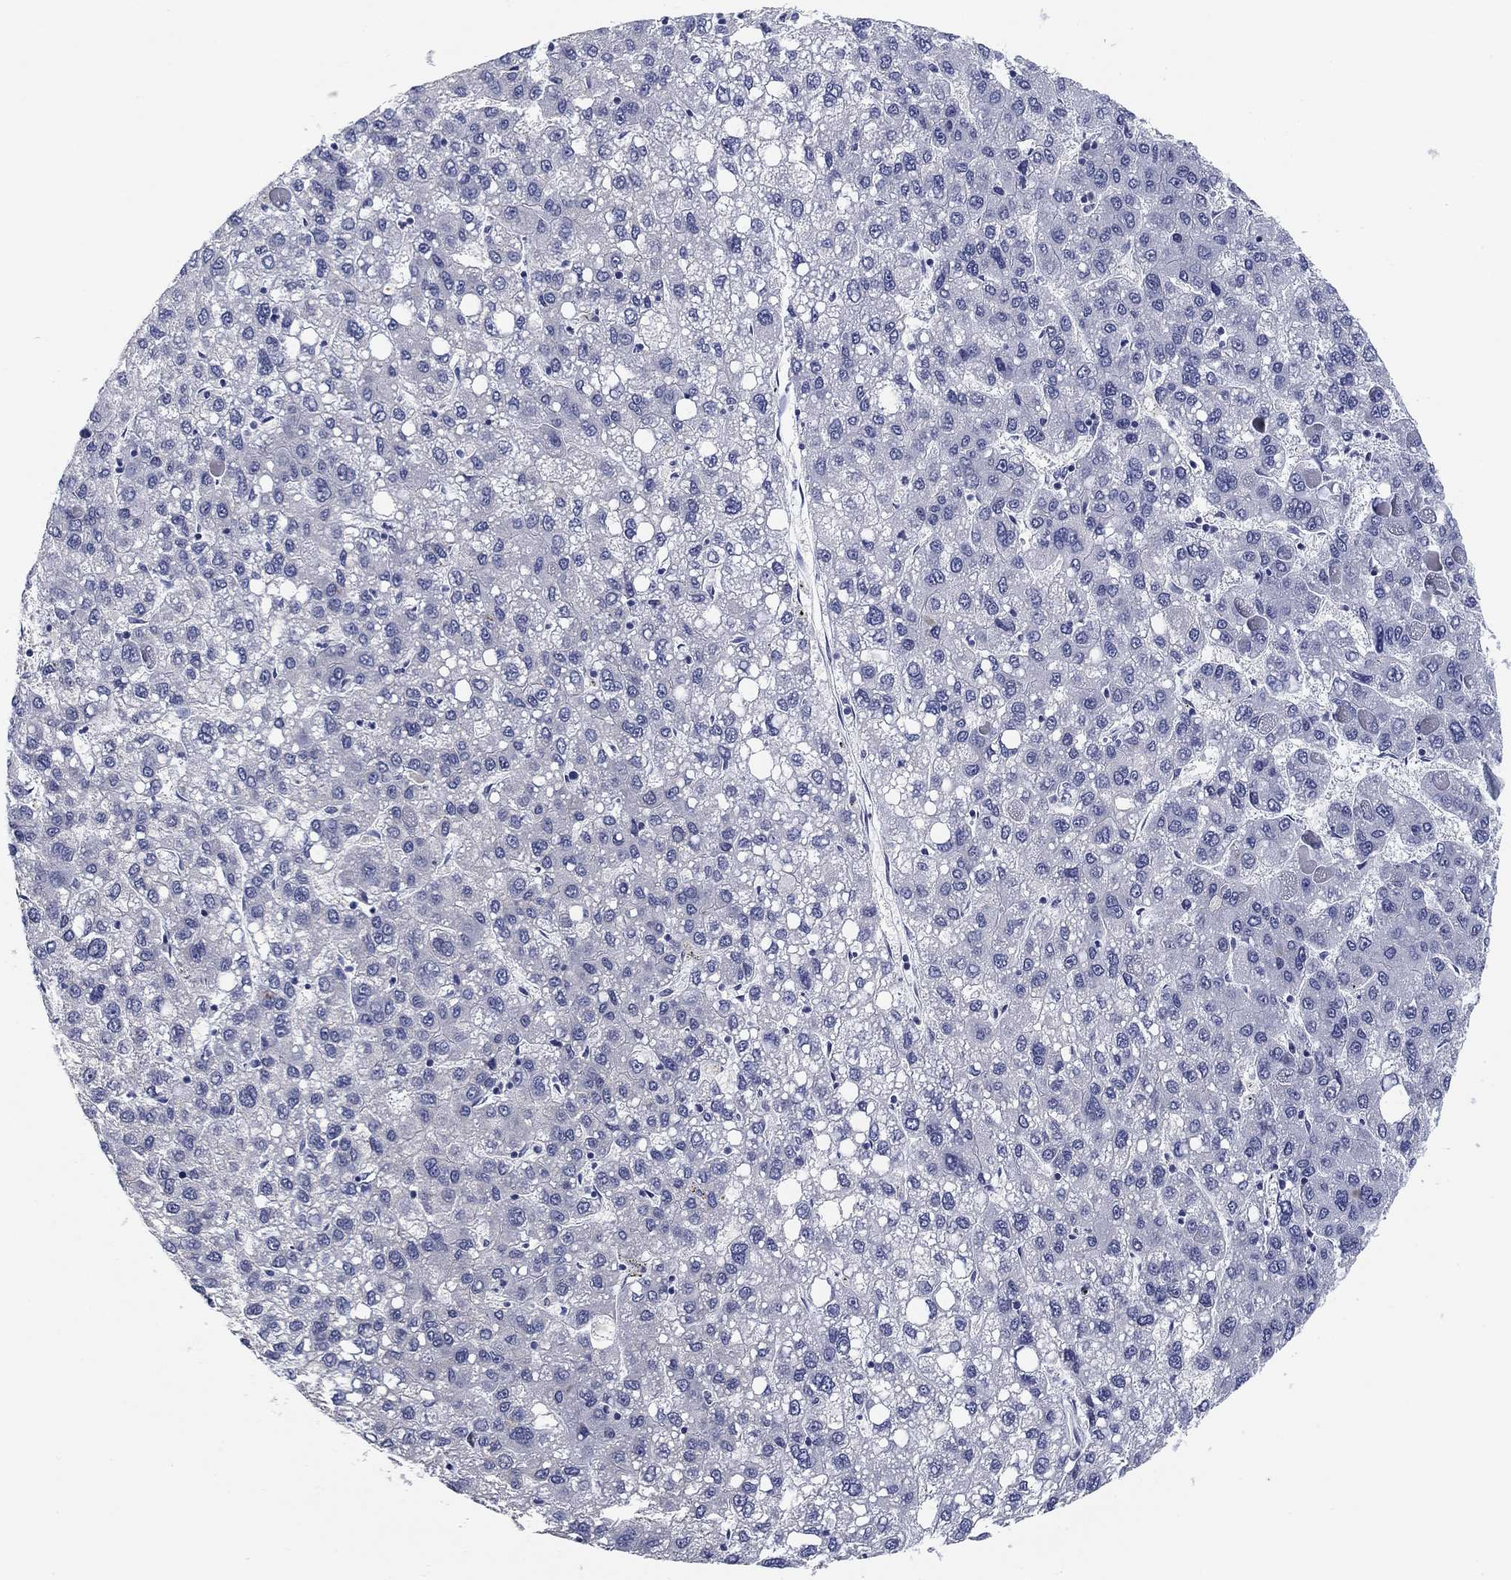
{"staining": {"intensity": "negative", "quantity": "none", "location": "none"}, "tissue": "liver cancer", "cell_type": "Tumor cells", "image_type": "cancer", "snomed": [{"axis": "morphology", "description": "Carcinoma, Hepatocellular, NOS"}, {"axis": "topography", "description": "Liver"}], "caption": "IHC micrograph of human liver hepatocellular carcinoma stained for a protein (brown), which shows no staining in tumor cells.", "gene": "CLUL1", "patient": {"sex": "female", "age": 82}}